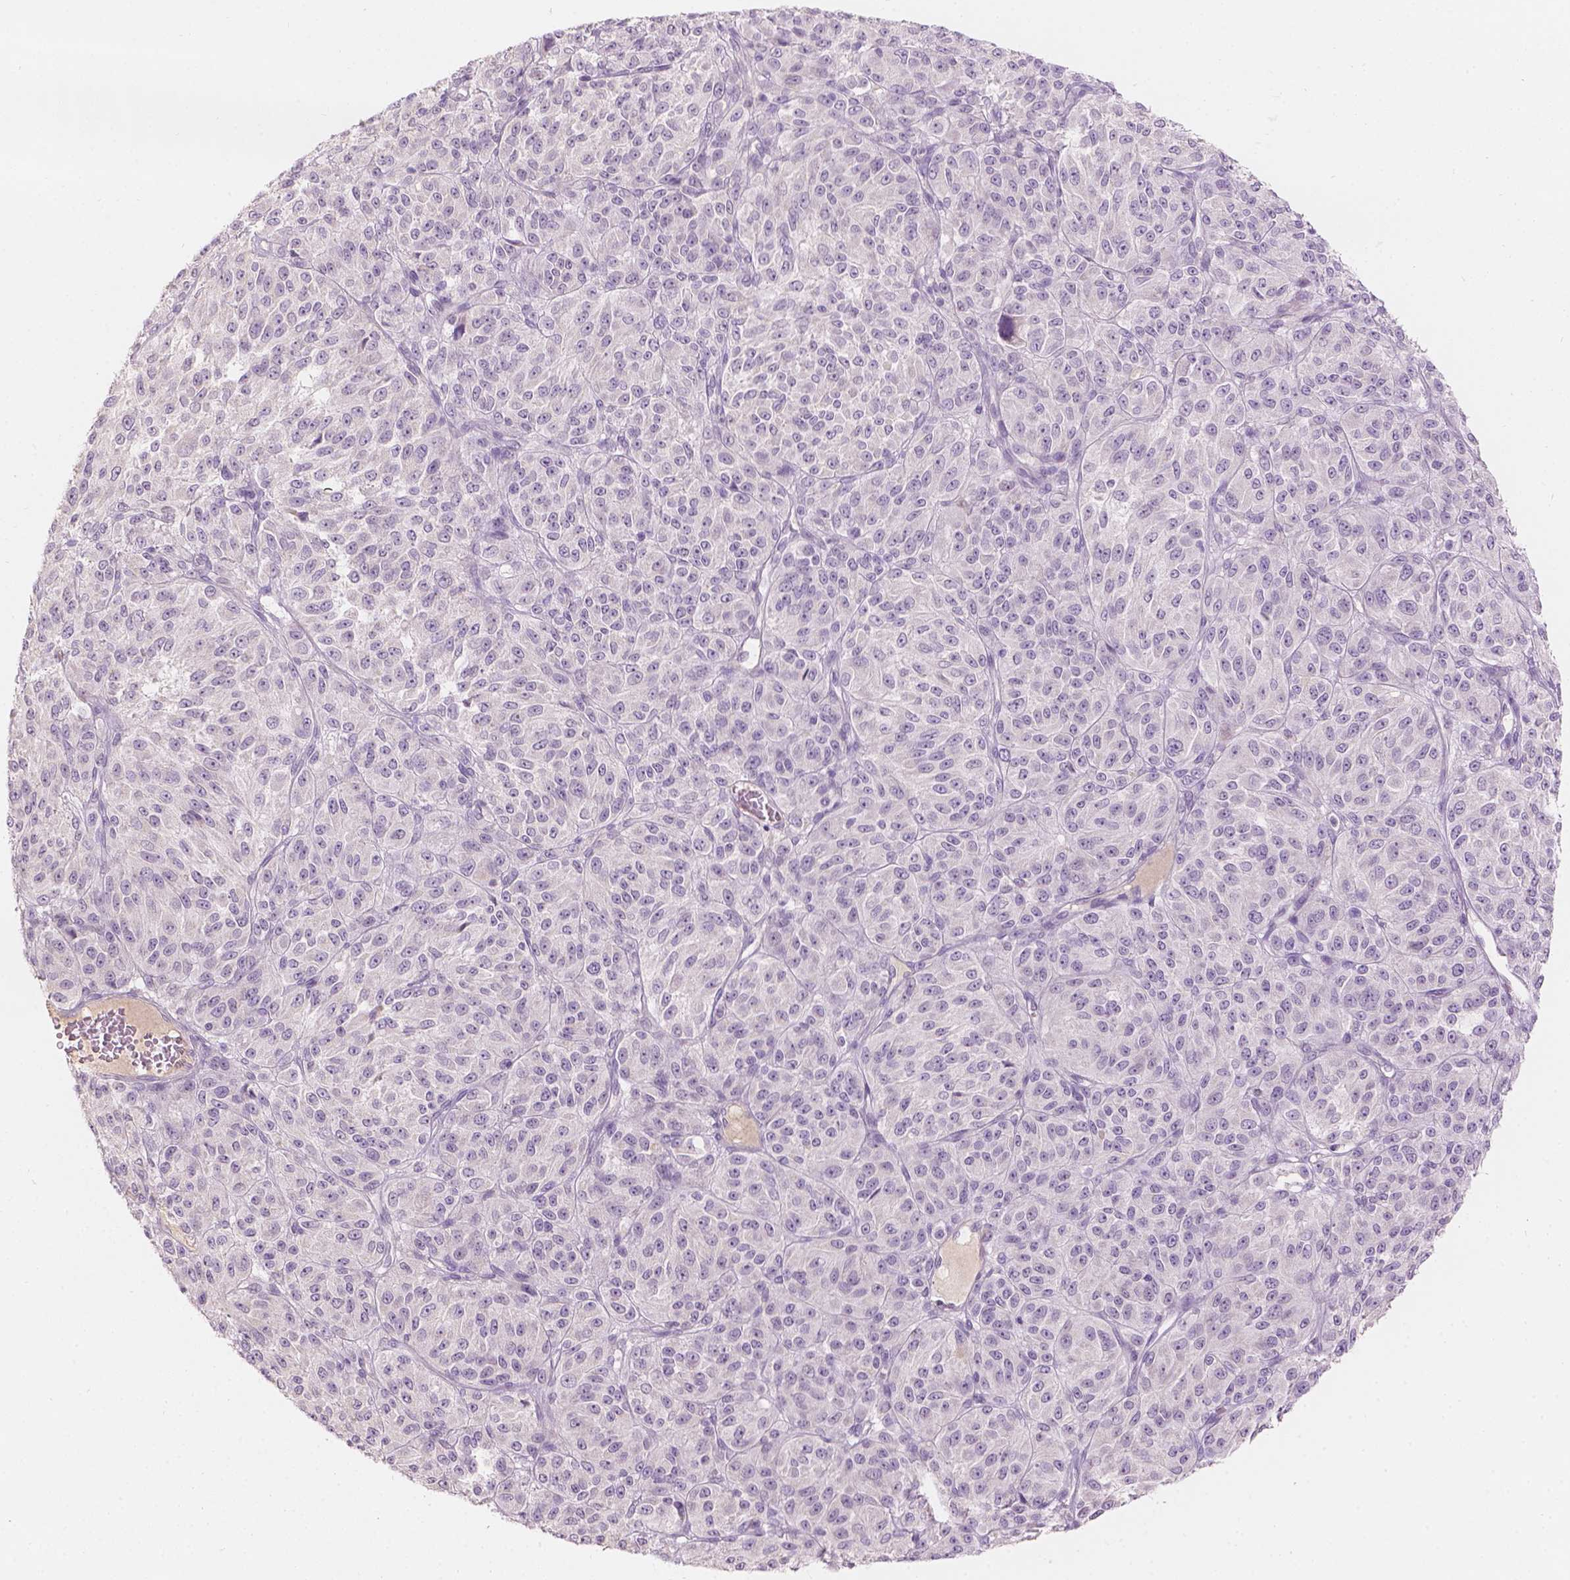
{"staining": {"intensity": "negative", "quantity": "none", "location": "none"}, "tissue": "melanoma", "cell_type": "Tumor cells", "image_type": "cancer", "snomed": [{"axis": "morphology", "description": "Malignant melanoma, Metastatic site"}, {"axis": "topography", "description": "Brain"}], "caption": "High power microscopy micrograph of an IHC image of malignant melanoma (metastatic site), revealing no significant staining in tumor cells. The staining is performed using DAB brown chromogen with nuclei counter-stained in using hematoxylin.", "gene": "DCAF4L1", "patient": {"sex": "female", "age": 56}}